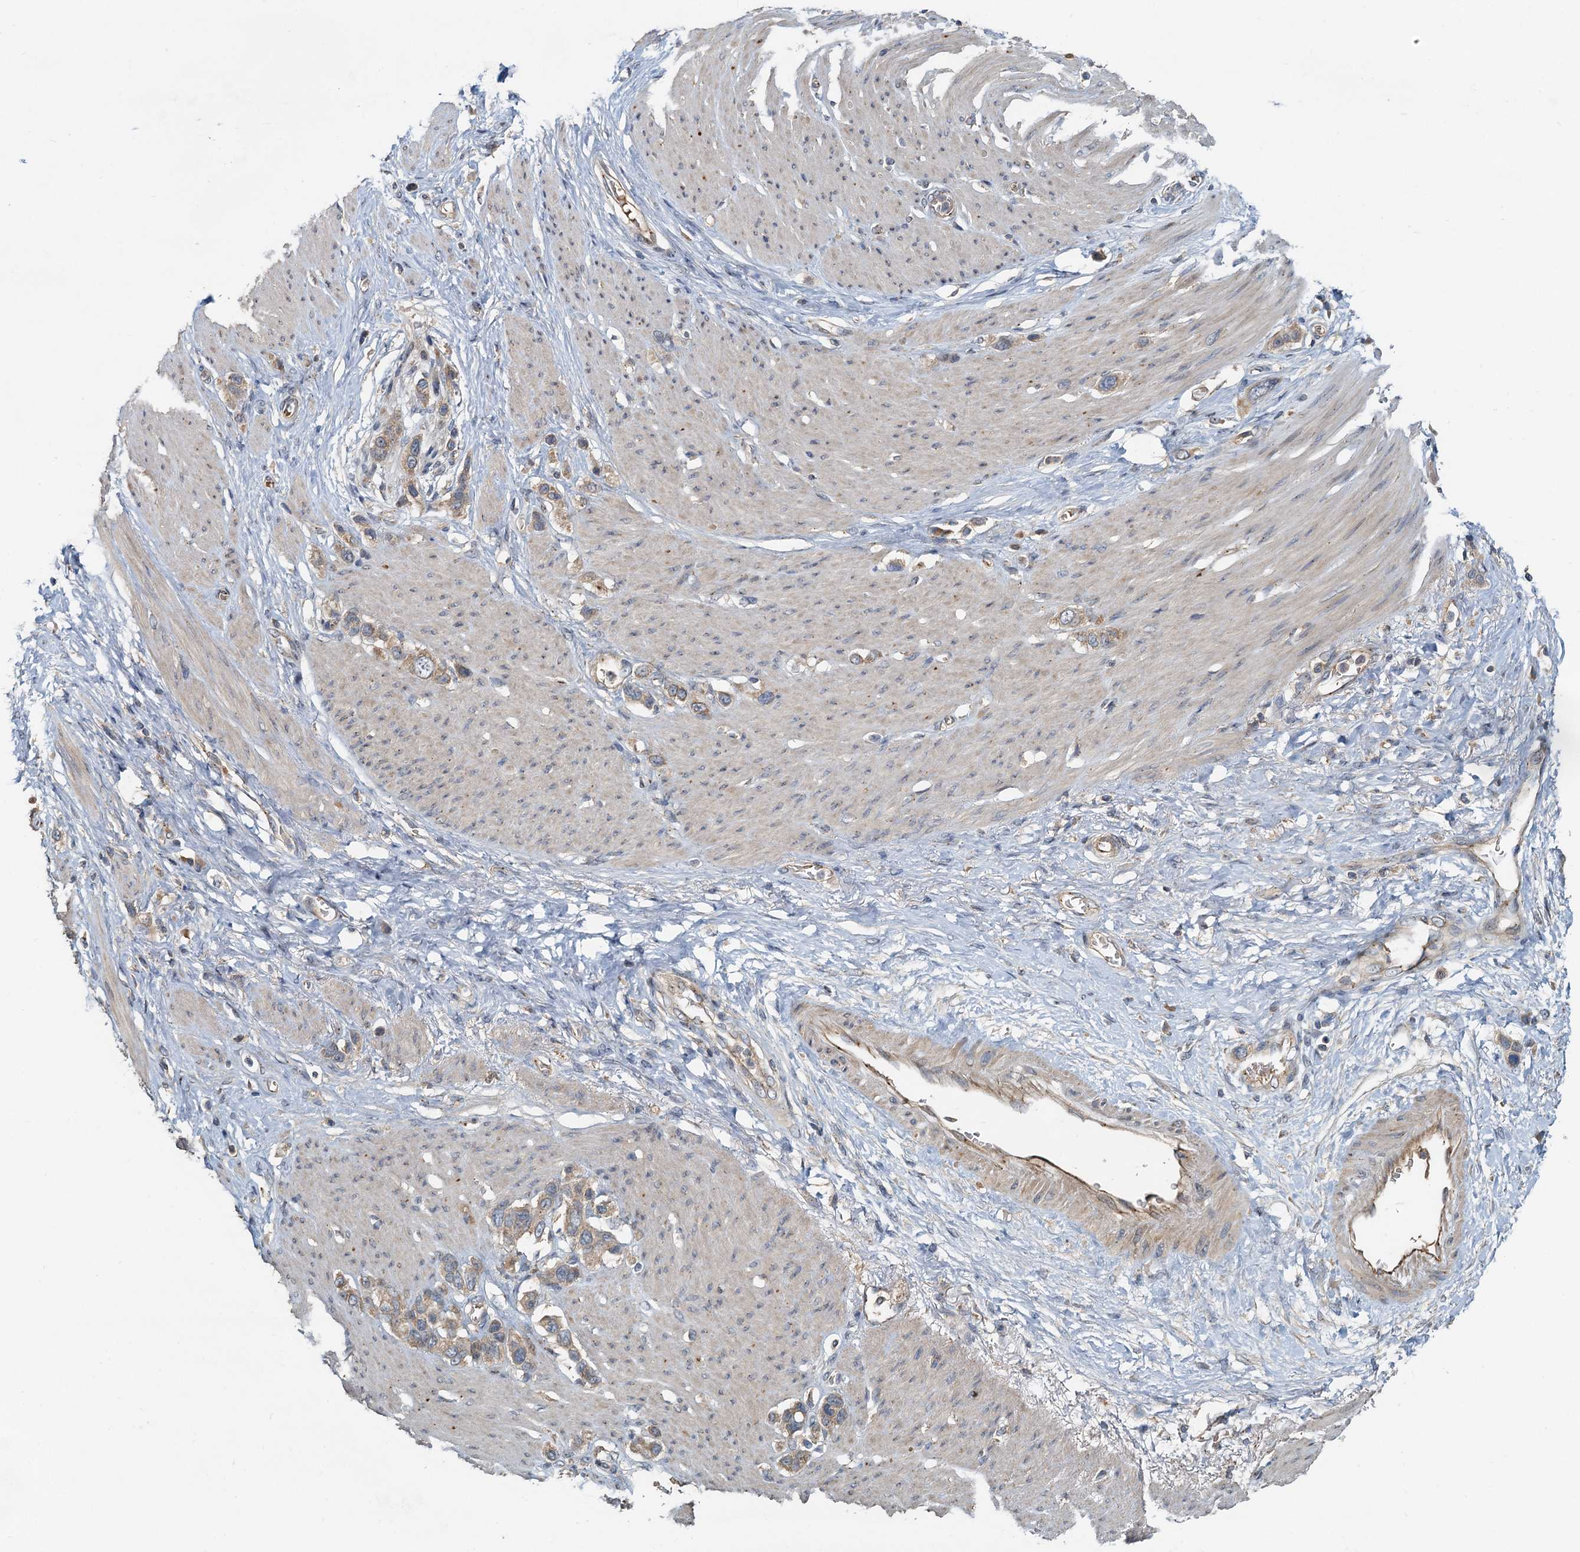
{"staining": {"intensity": "weak", "quantity": ">75%", "location": "cytoplasmic/membranous"}, "tissue": "stomach cancer", "cell_type": "Tumor cells", "image_type": "cancer", "snomed": [{"axis": "morphology", "description": "Adenocarcinoma, NOS"}, {"axis": "morphology", "description": "Adenocarcinoma, High grade"}, {"axis": "topography", "description": "Stomach, upper"}, {"axis": "topography", "description": "Stomach, lower"}], "caption": "Stomach adenocarcinoma stained for a protein displays weak cytoplasmic/membranous positivity in tumor cells. Nuclei are stained in blue.", "gene": "CEP68", "patient": {"sex": "female", "age": 65}}